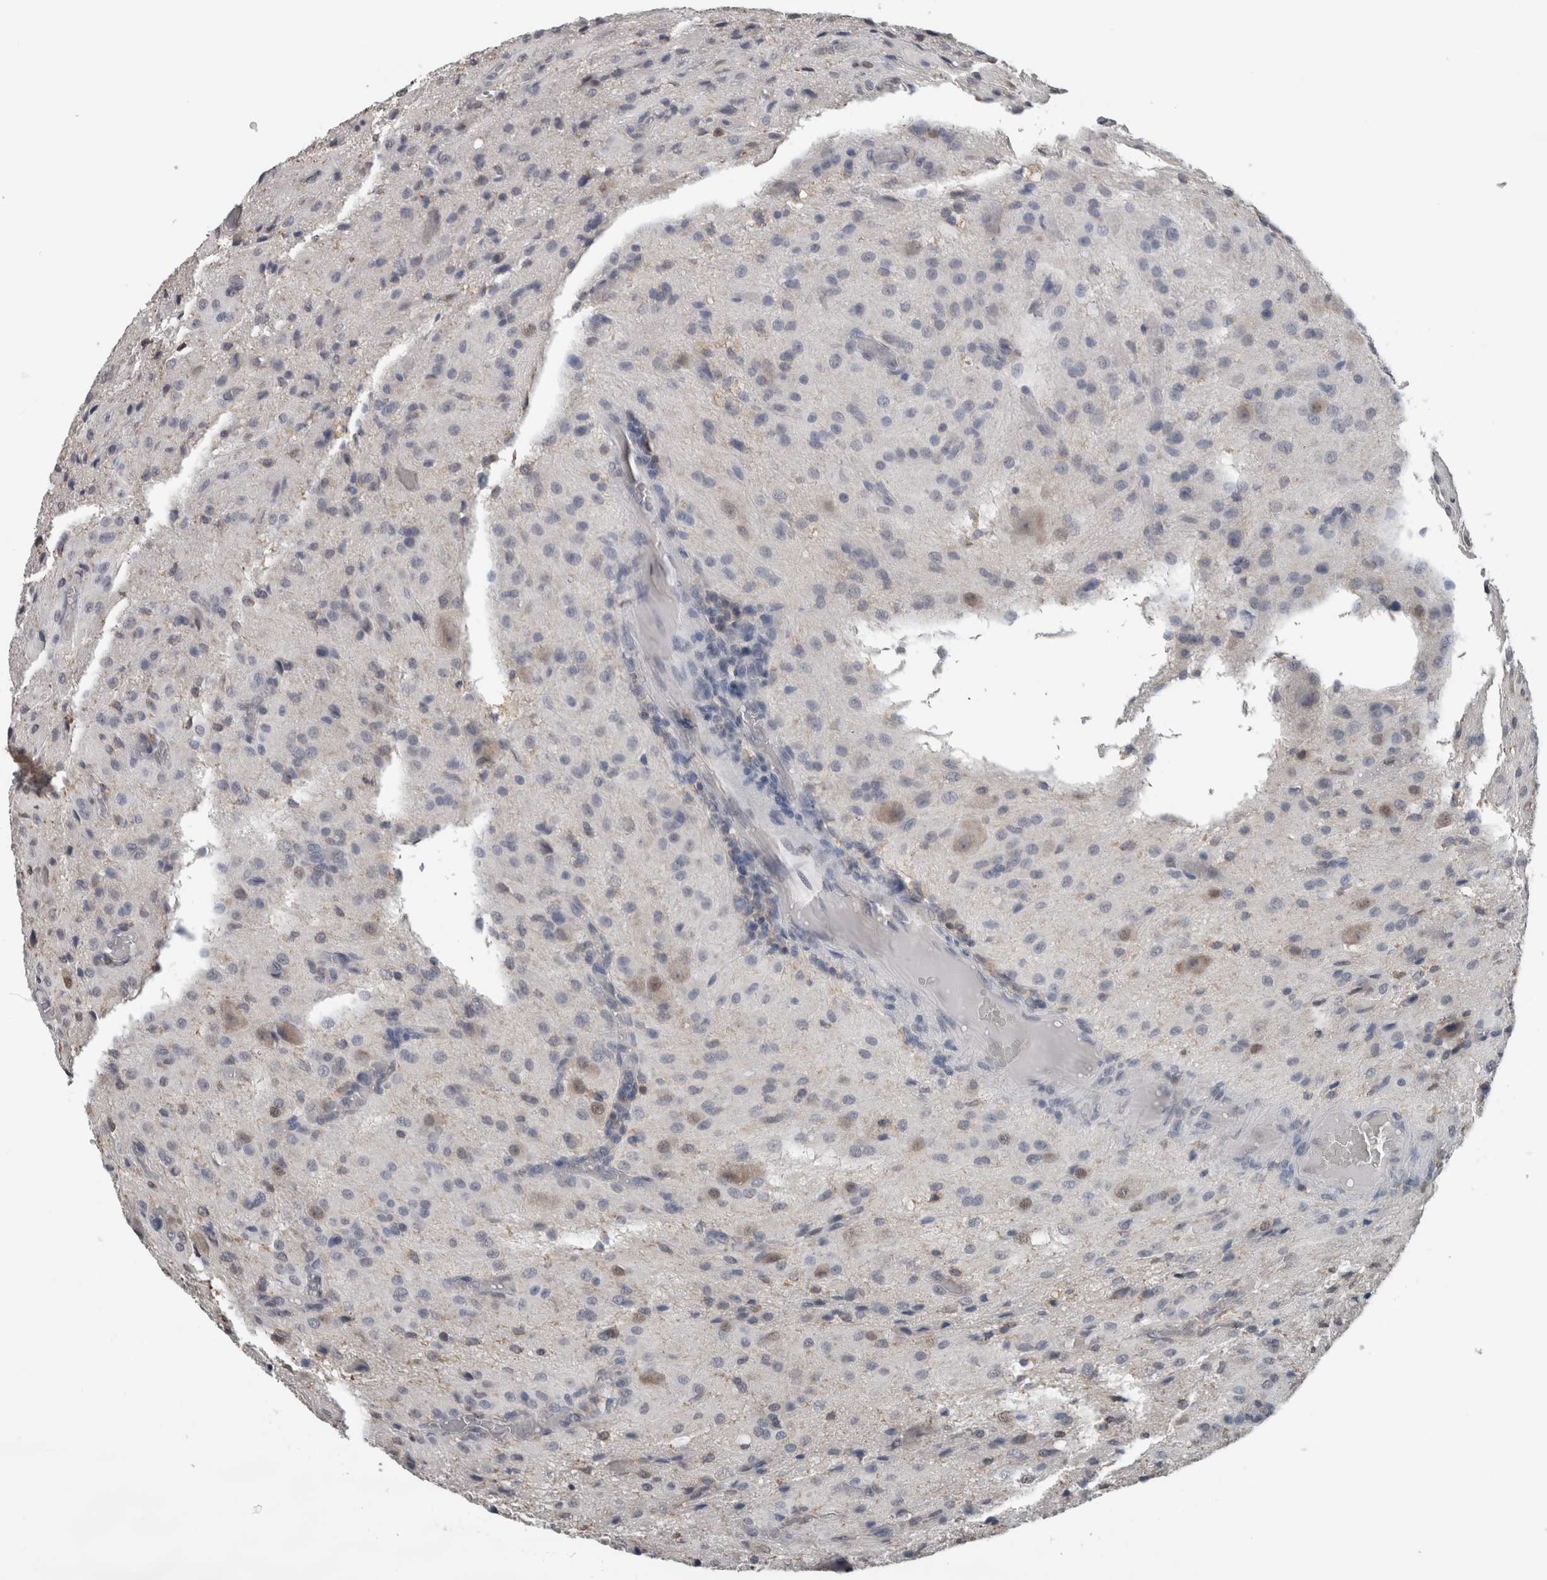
{"staining": {"intensity": "negative", "quantity": "none", "location": "none"}, "tissue": "glioma", "cell_type": "Tumor cells", "image_type": "cancer", "snomed": [{"axis": "morphology", "description": "Glioma, malignant, High grade"}, {"axis": "topography", "description": "Brain"}], "caption": "Immunohistochemical staining of glioma exhibits no significant expression in tumor cells. (Immunohistochemistry, brightfield microscopy, high magnification).", "gene": "MAFF", "patient": {"sex": "female", "age": 59}}